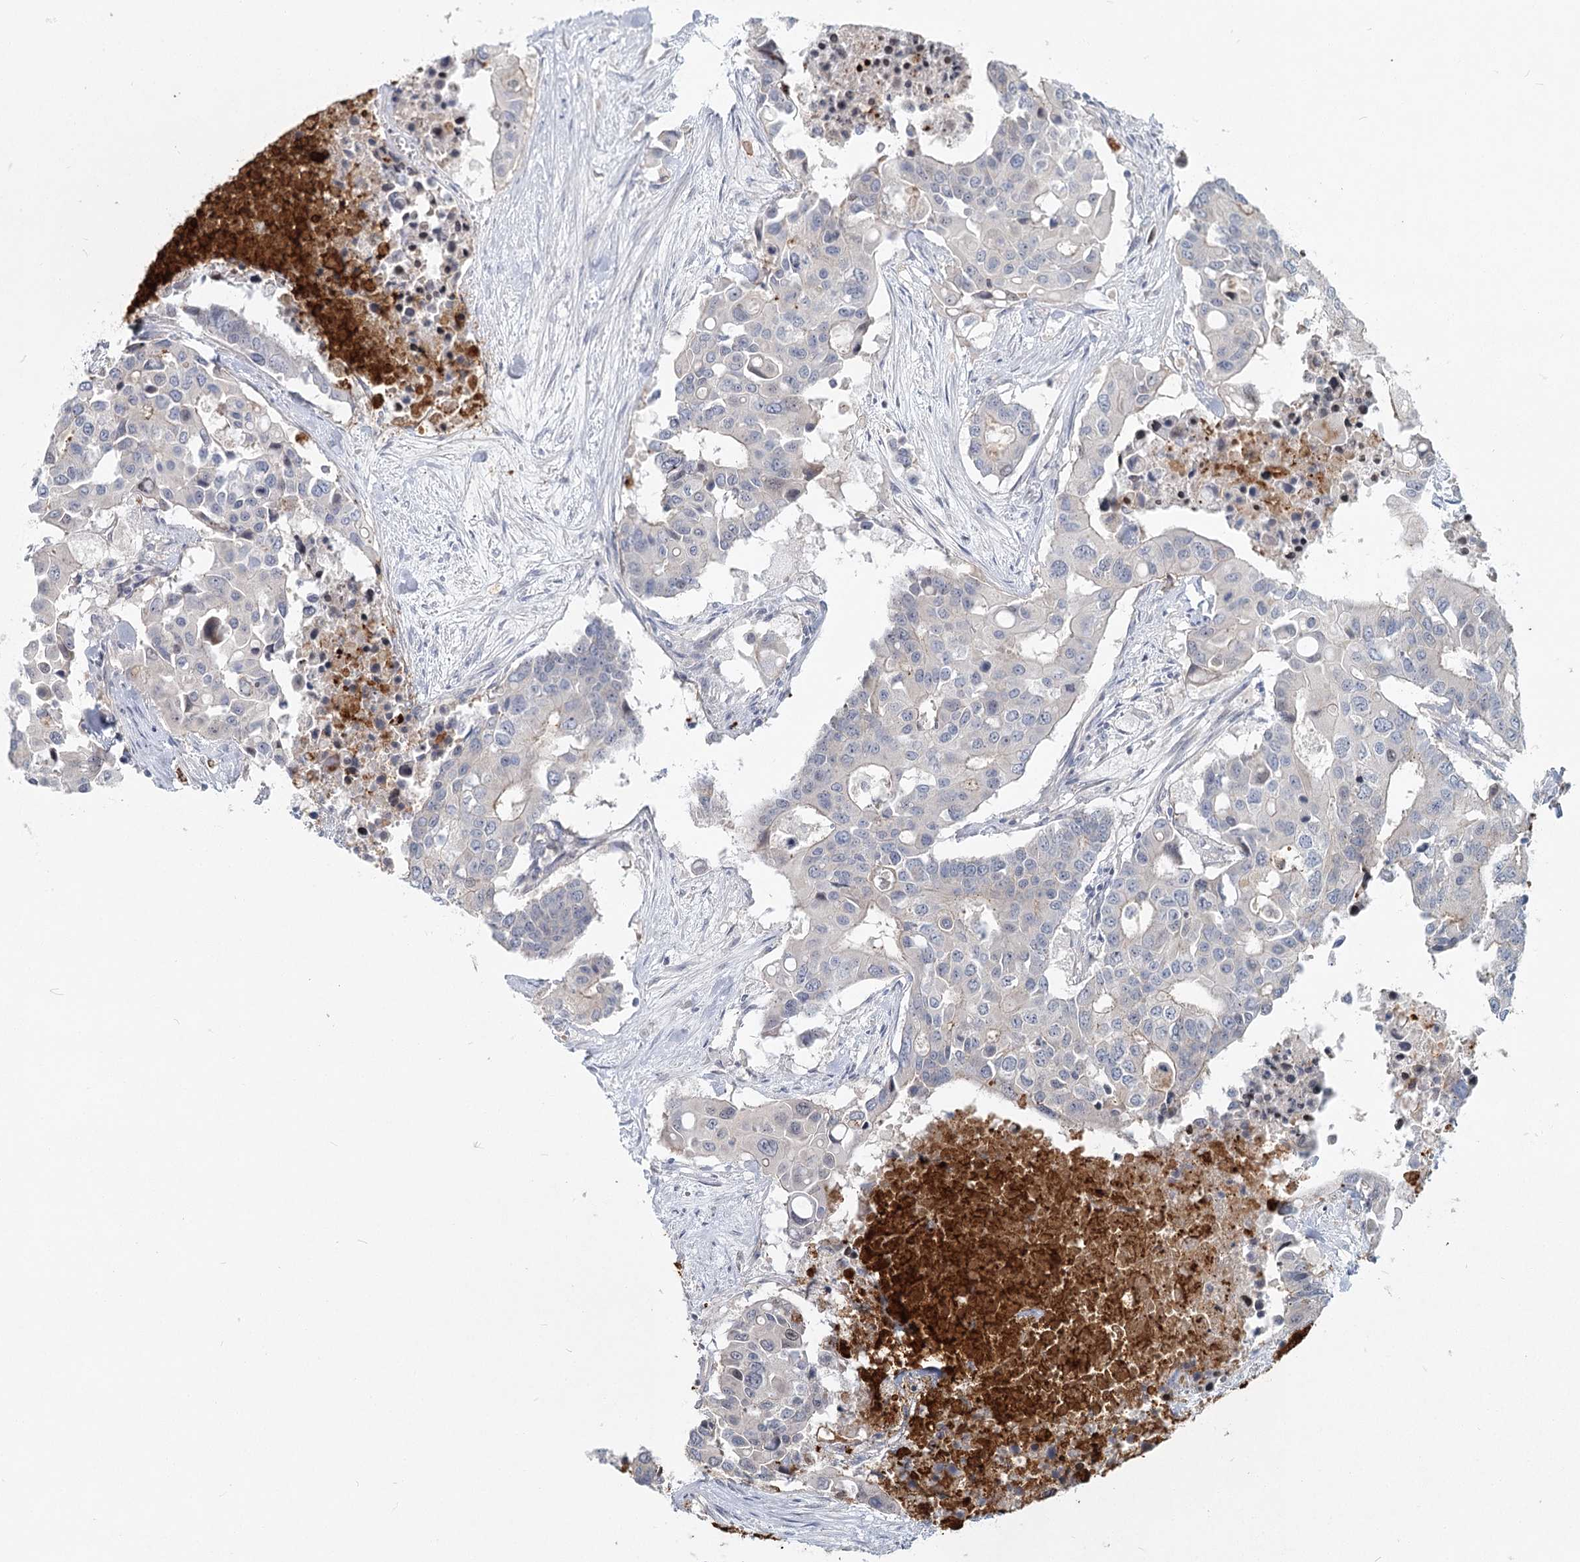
{"staining": {"intensity": "negative", "quantity": "none", "location": "none"}, "tissue": "colorectal cancer", "cell_type": "Tumor cells", "image_type": "cancer", "snomed": [{"axis": "morphology", "description": "Adenocarcinoma, NOS"}, {"axis": "topography", "description": "Colon"}], "caption": "Micrograph shows no protein expression in tumor cells of colorectal cancer tissue.", "gene": "SPINK13", "patient": {"sex": "male", "age": 77}}